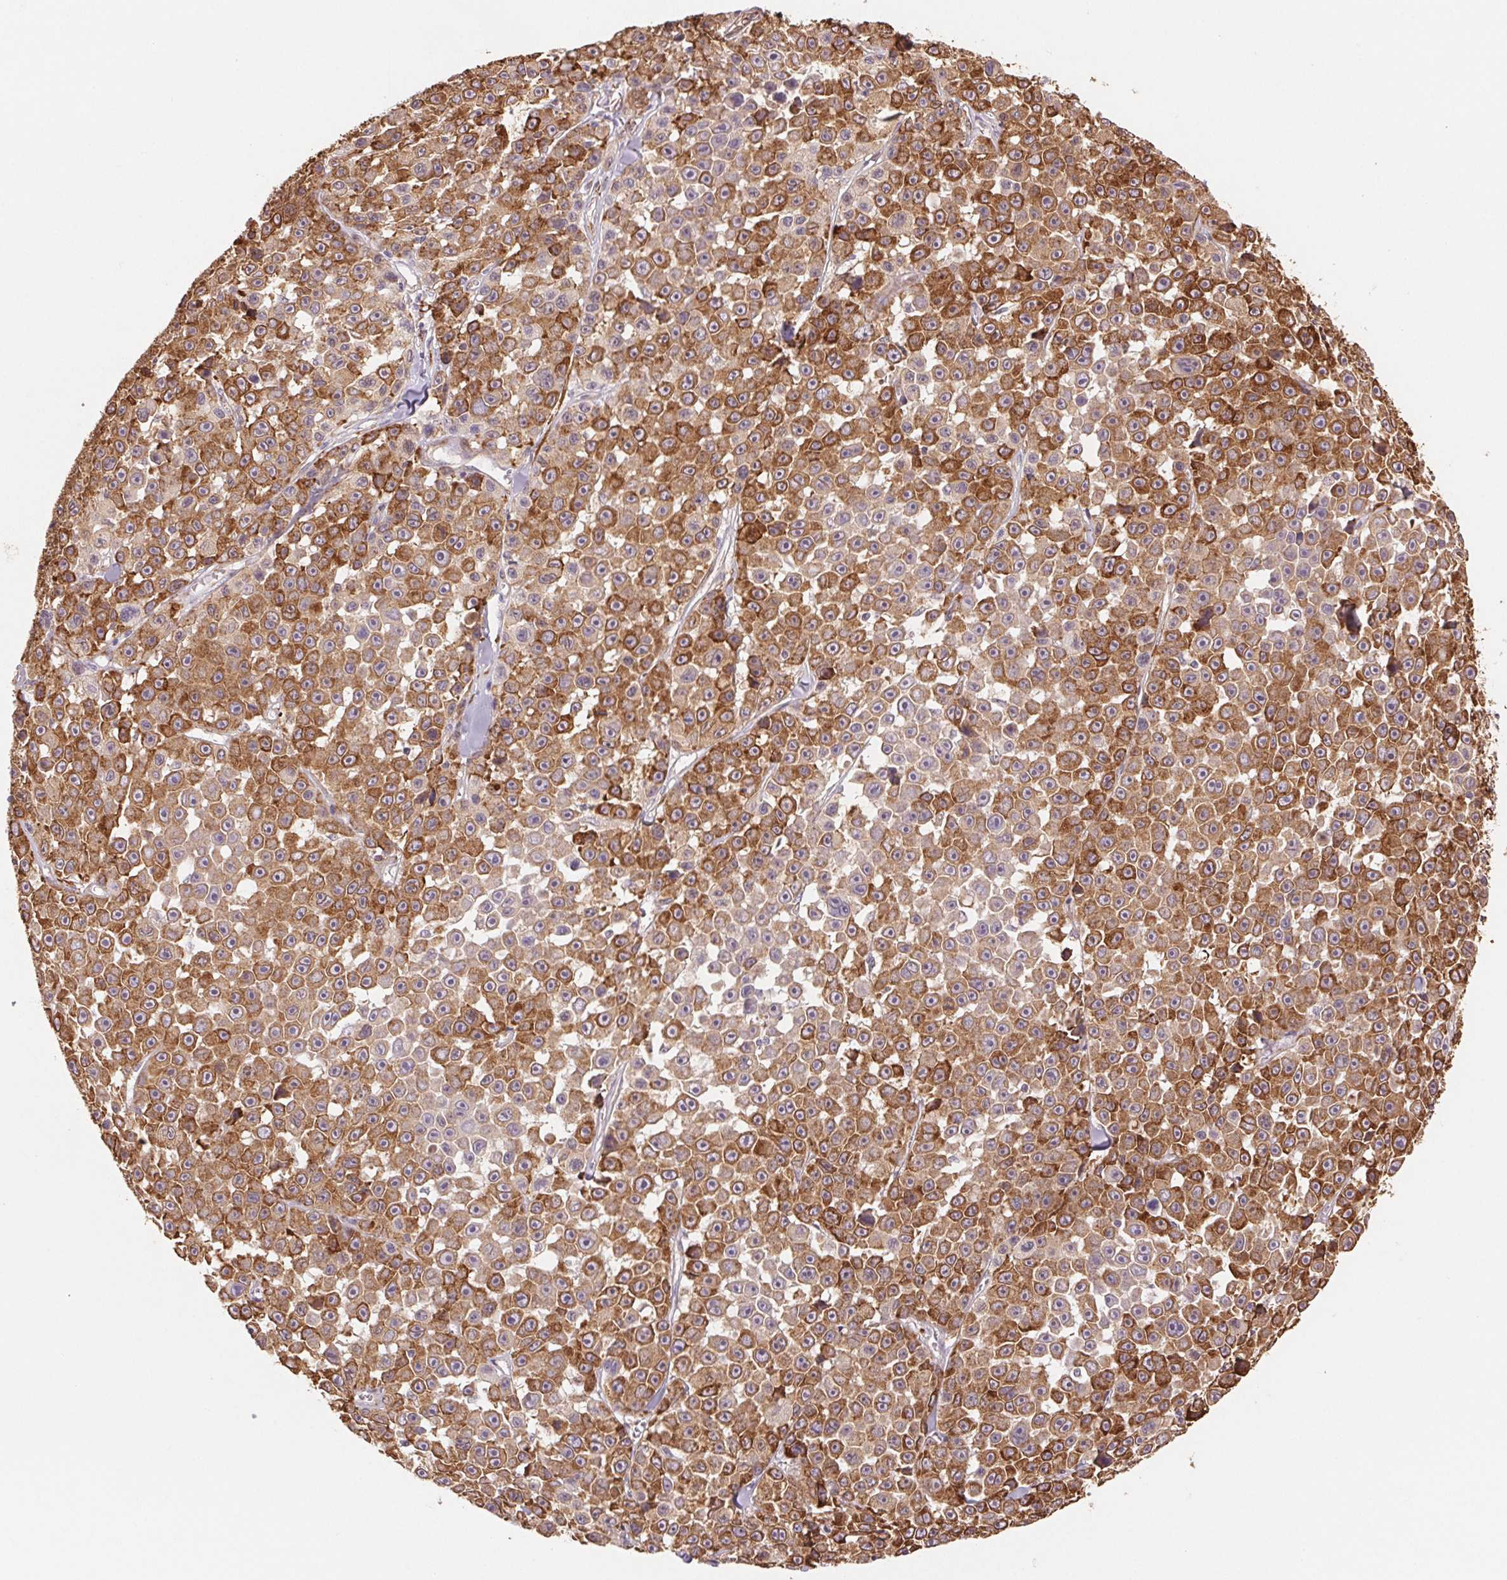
{"staining": {"intensity": "moderate", "quantity": ">75%", "location": "cytoplasmic/membranous"}, "tissue": "melanoma", "cell_type": "Tumor cells", "image_type": "cancer", "snomed": [{"axis": "morphology", "description": "Malignant melanoma, NOS"}, {"axis": "topography", "description": "Skin"}], "caption": "Tumor cells reveal moderate cytoplasmic/membranous staining in about >75% of cells in malignant melanoma.", "gene": "FKBP10", "patient": {"sex": "female", "age": 66}}